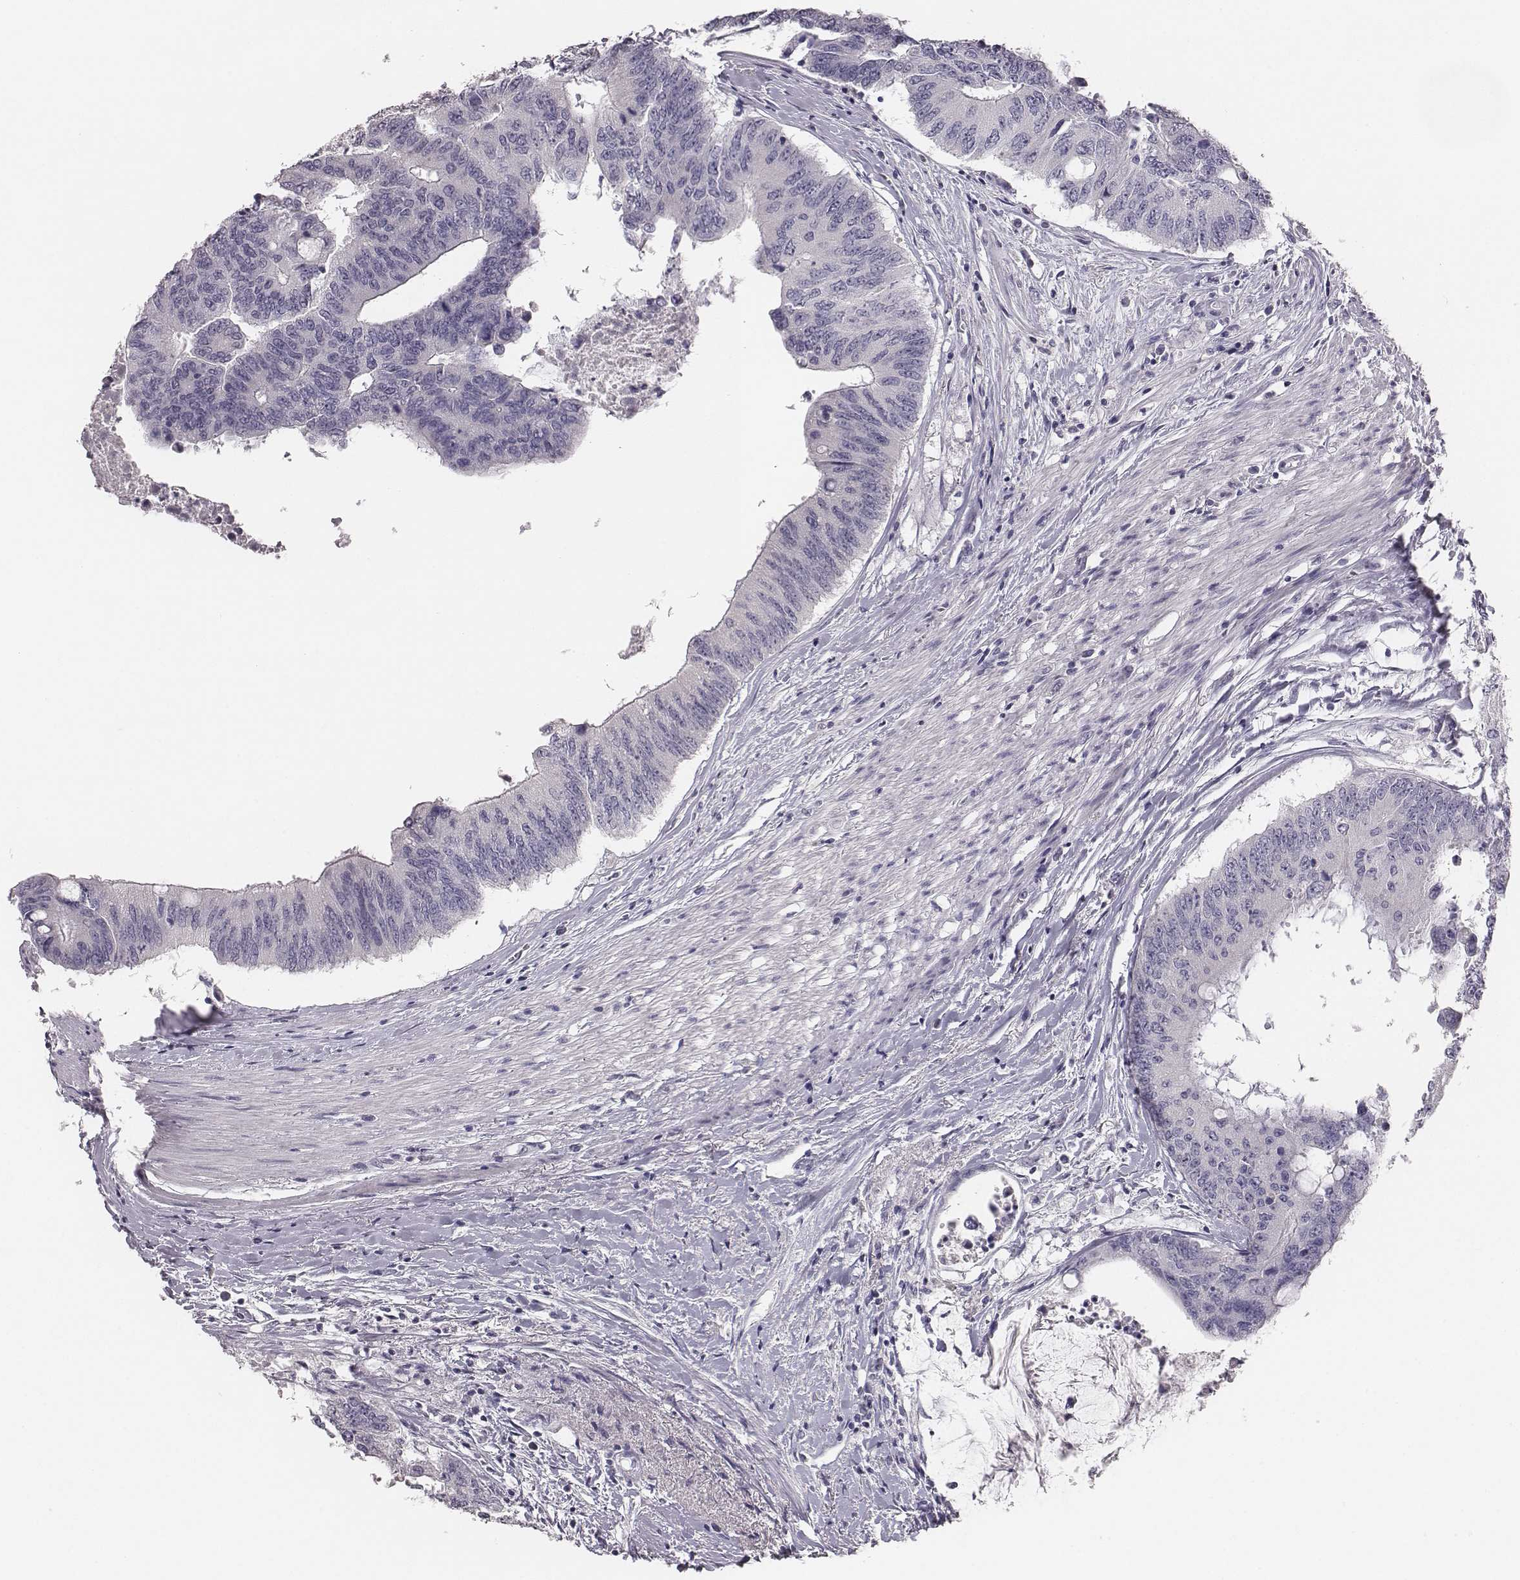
{"staining": {"intensity": "negative", "quantity": "none", "location": "none"}, "tissue": "colorectal cancer", "cell_type": "Tumor cells", "image_type": "cancer", "snomed": [{"axis": "morphology", "description": "Adenocarcinoma, NOS"}, {"axis": "topography", "description": "Rectum"}], "caption": "Histopathology image shows no significant protein staining in tumor cells of colorectal adenocarcinoma. Brightfield microscopy of IHC stained with DAB (3,3'-diaminobenzidine) (brown) and hematoxylin (blue), captured at high magnification.", "gene": "MYH6", "patient": {"sex": "male", "age": 59}}